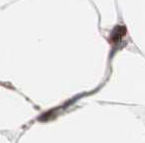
{"staining": {"intensity": "moderate", "quantity": ">75%", "location": "cytoplasmic/membranous"}, "tissue": "adipose tissue", "cell_type": "Adipocytes", "image_type": "normal", "snomed": [{"axis": "morphology", "description": "Normal tissue, NOS"}, {"axis": "topography", "description": "Breast"}, {"axis": "topography", "description": "Soft tissue"}], "caption": "A medium amount of moderate cytoplasmic/membranous staining is present in approximately >75% of adipocytes in unremarkable adipose tissue.", "gene": "GSTK1", "patient": {"sex": "female", "age": 25}}